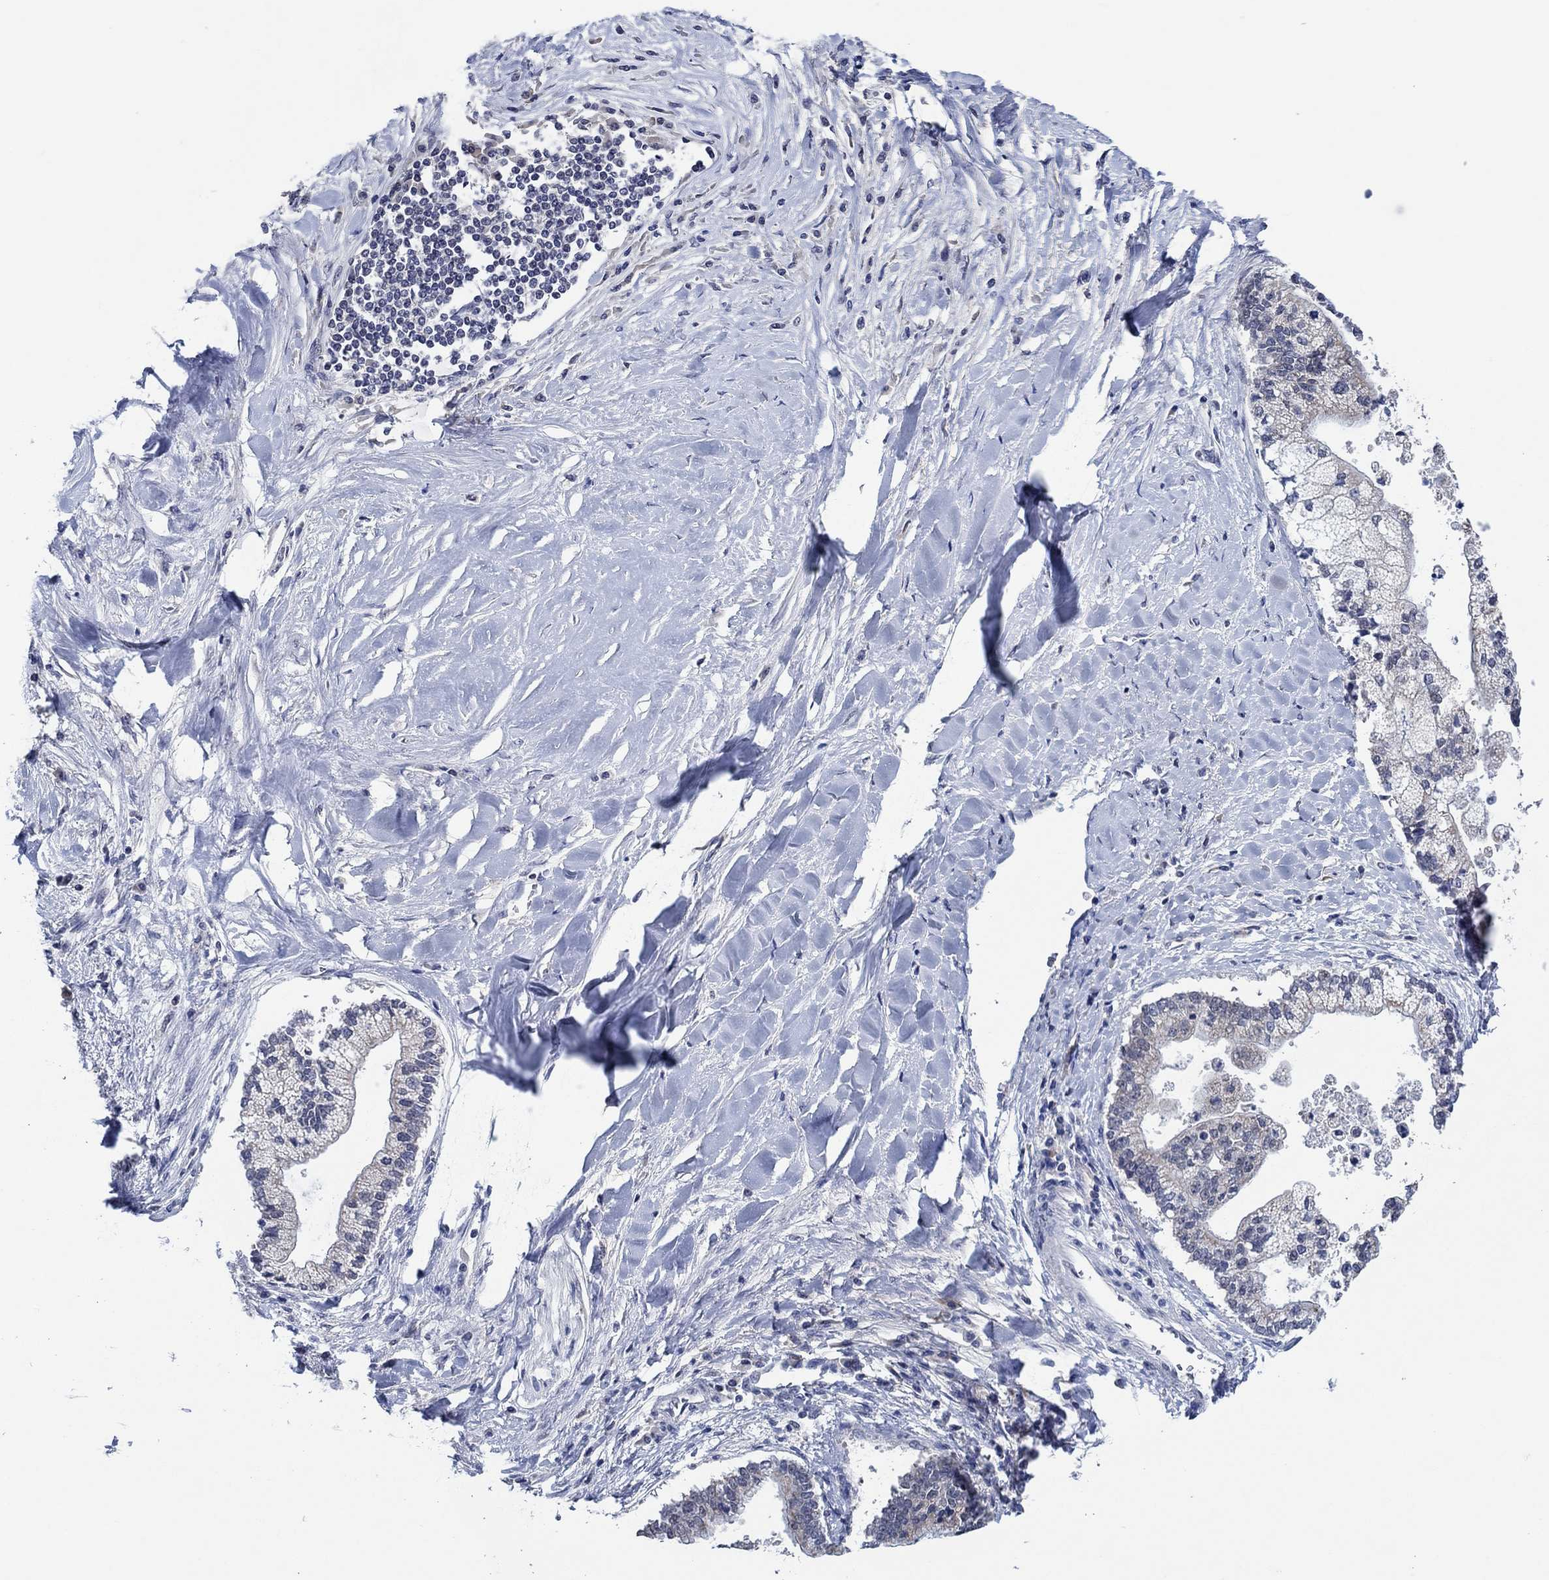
{"staining": {"intensity": "negative", "quantity": "none", "location": "none"}, "tissue": "liver cancer", "cell_type": "Tumor cells", "image_type": "cancer", "snomed": [{"axis": "morphology", "description": "Cholangiocarcinoma"}, {"axis": "topography", "description": "Liver"}], "caption": "A high-resolution histopathology image shows immunohistochemistry (IHC) staining of cholangiocarcinoma (liver), which displays no significant staining in tumor cells. (Stains: DAB immunohistochemistry with hematoxylin counter stain, Microscopy: brightfield microscopy at high magnification).", "gene": "PRRT3", "patient": {"sex": "male", "age": 50}}